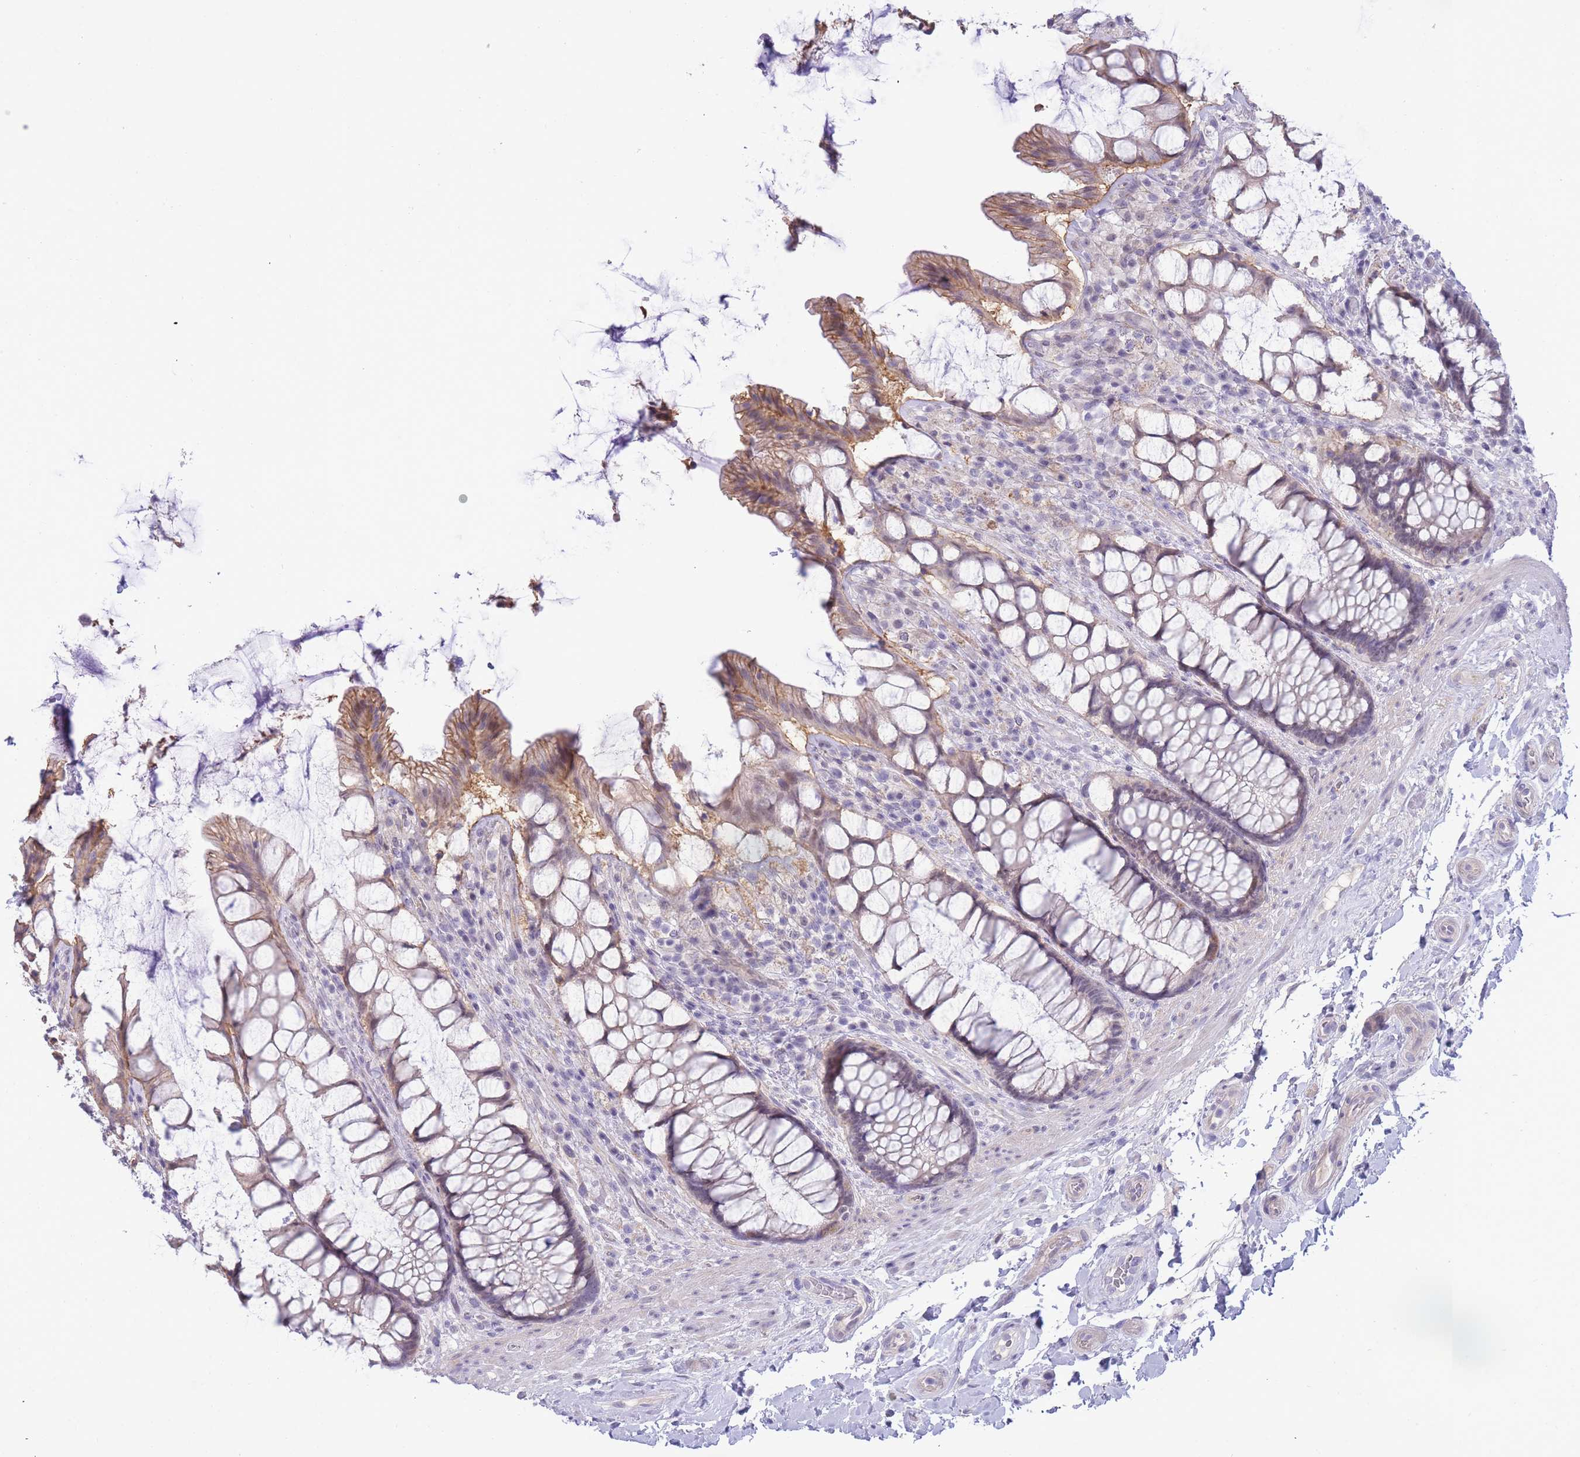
{"staining": {"intensity": "moderate", "quantity": "25%-75%", "location": "cytoplasmic/membranous,nuclear"}, "tissue": "rectum", "cell_type": "Glandular cells", "image_type": "normal", "snomed": [{"axis": "morphology", "description": "Normal tissue, NOS"}, {"axis": "topography", "description": "Rectum"}], "caption": "This image demonstrates IHC staining of normal human rectum, with medium moderate cytoplasmic/membranous,nuclear staining in approximately 25%-75% of glandular cells.", "gene": "PRR23A", "patient": {"sex": "female", "age": 58}}